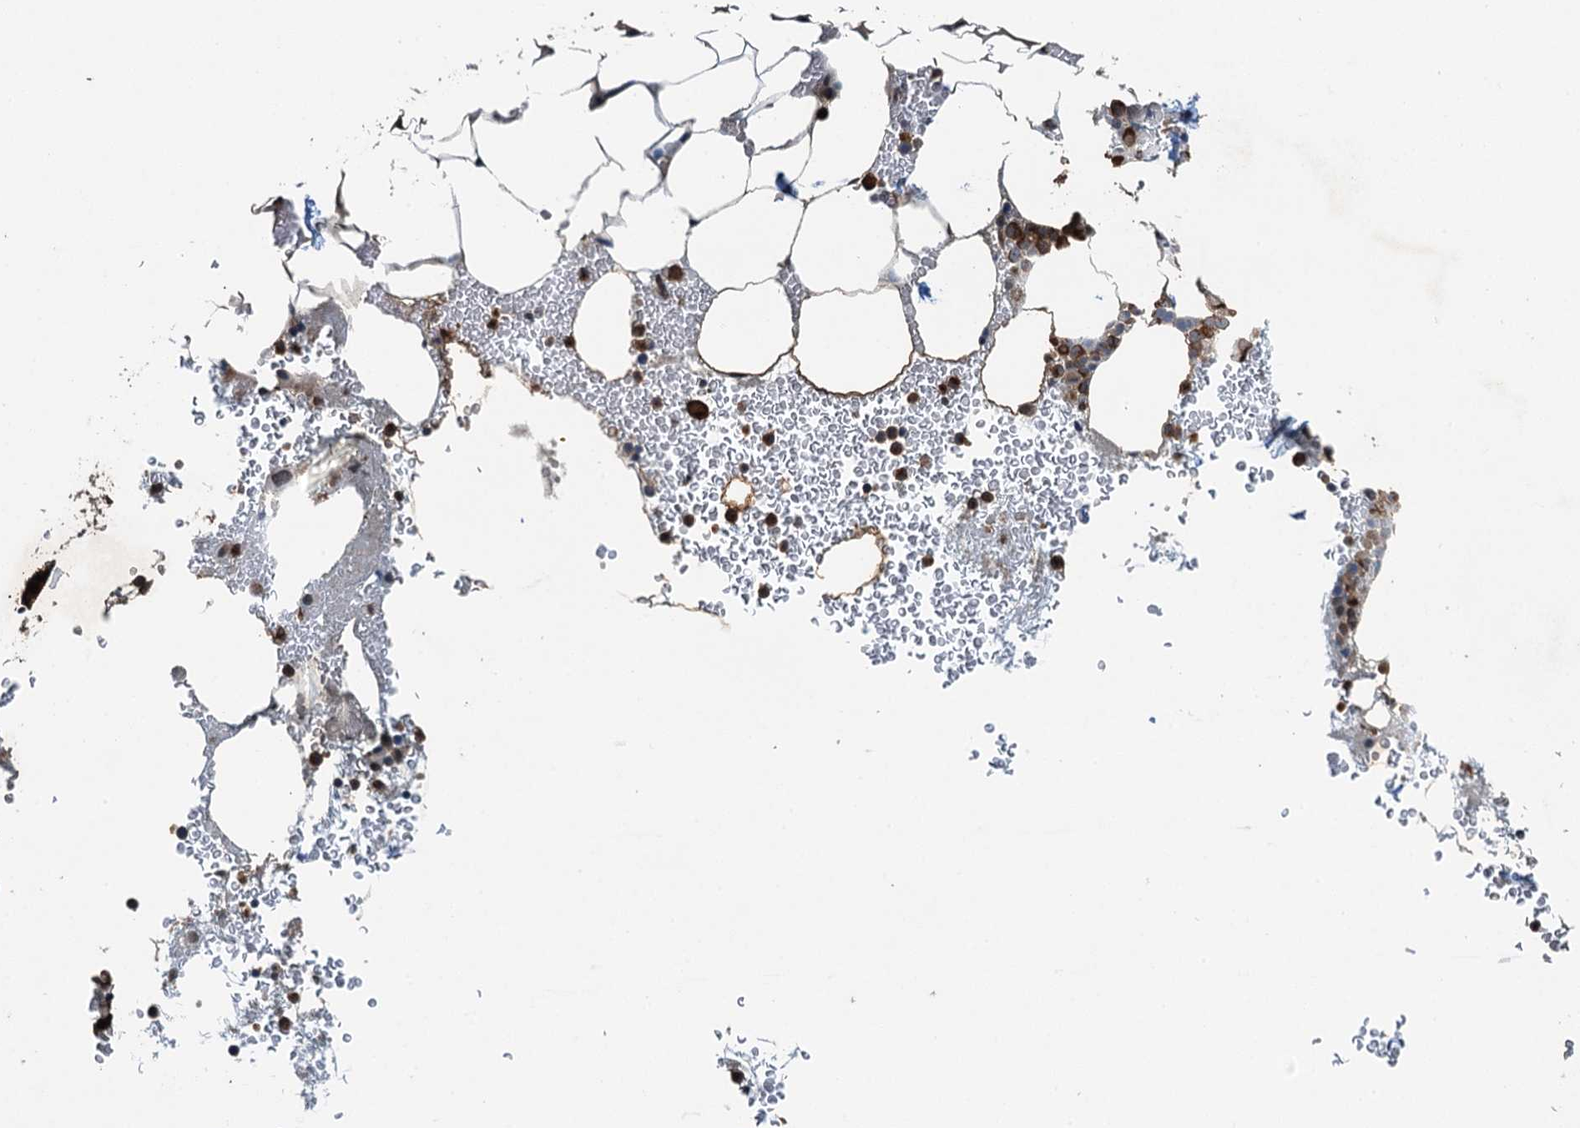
{"staining": {"intensity": "strong", "quantity": ">75%", "location": "cytoplasmic/membranous"}, "tissue": "bone marrow", "cell_type": "Hematopoietic cells", "image_type": "normal", "snomed": [{"axis": "morphology", "description": "Normal tissue, NOS"}, {"axis": "morphology", "description": "Inflammation, NOS"}, {"axis": "topography", "description": "Bone marrow"}], "caption": "This photomicrograph shows immunohistochemistry (IHC) staining of unremarkable human bone marrow, with high strong cytoplasmic/membranous staining in approximately >75% of hematopoietic cells.", "gene": "UBXN6", "patient": {"sex": "female", "age": 78}}